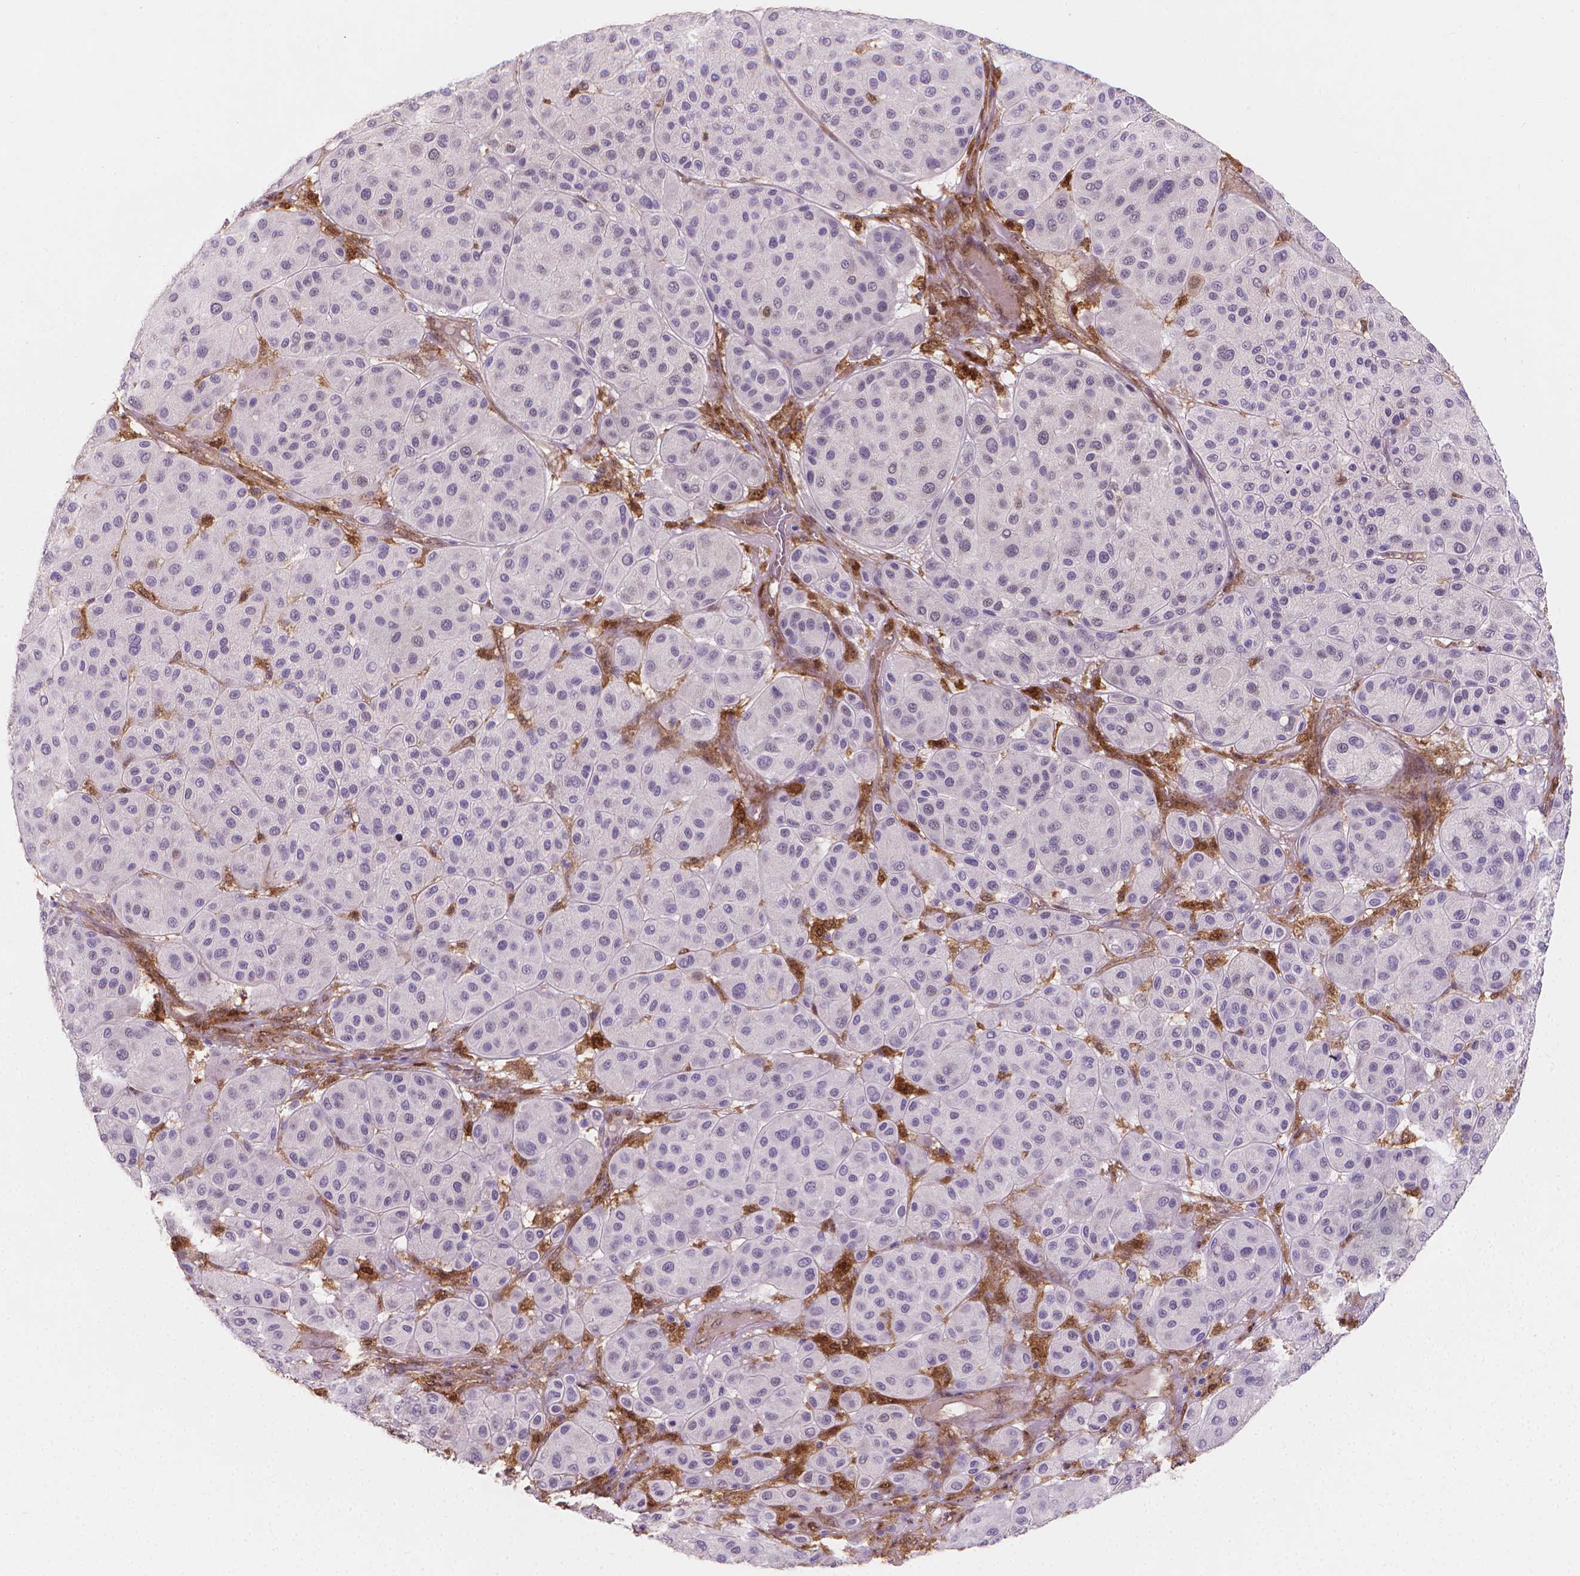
{"staining": {"intensity": "negative", "quantity": "none", "location": "none"}, "tissue": "melanoma", "cell_type": "Tumor cells", "image_type": "cancer", "snomed": [{"axis": "morphology", "description": "Malignant melanoma, Metastatic site"}, {"axis": "topography", "description": "Smooth muscle"}], "caption": "Immunohistochemistry of human malignant melanoma (metastatic site) exhibits no staining in tumor cells. (Stains: DAB immunohistochemistry with hematoxylin counter stain, Microscopy: brightfield microscopy at high magnification).", "gene": "TNFAIP2", "patient": {"sex": "male", "age": 41}}